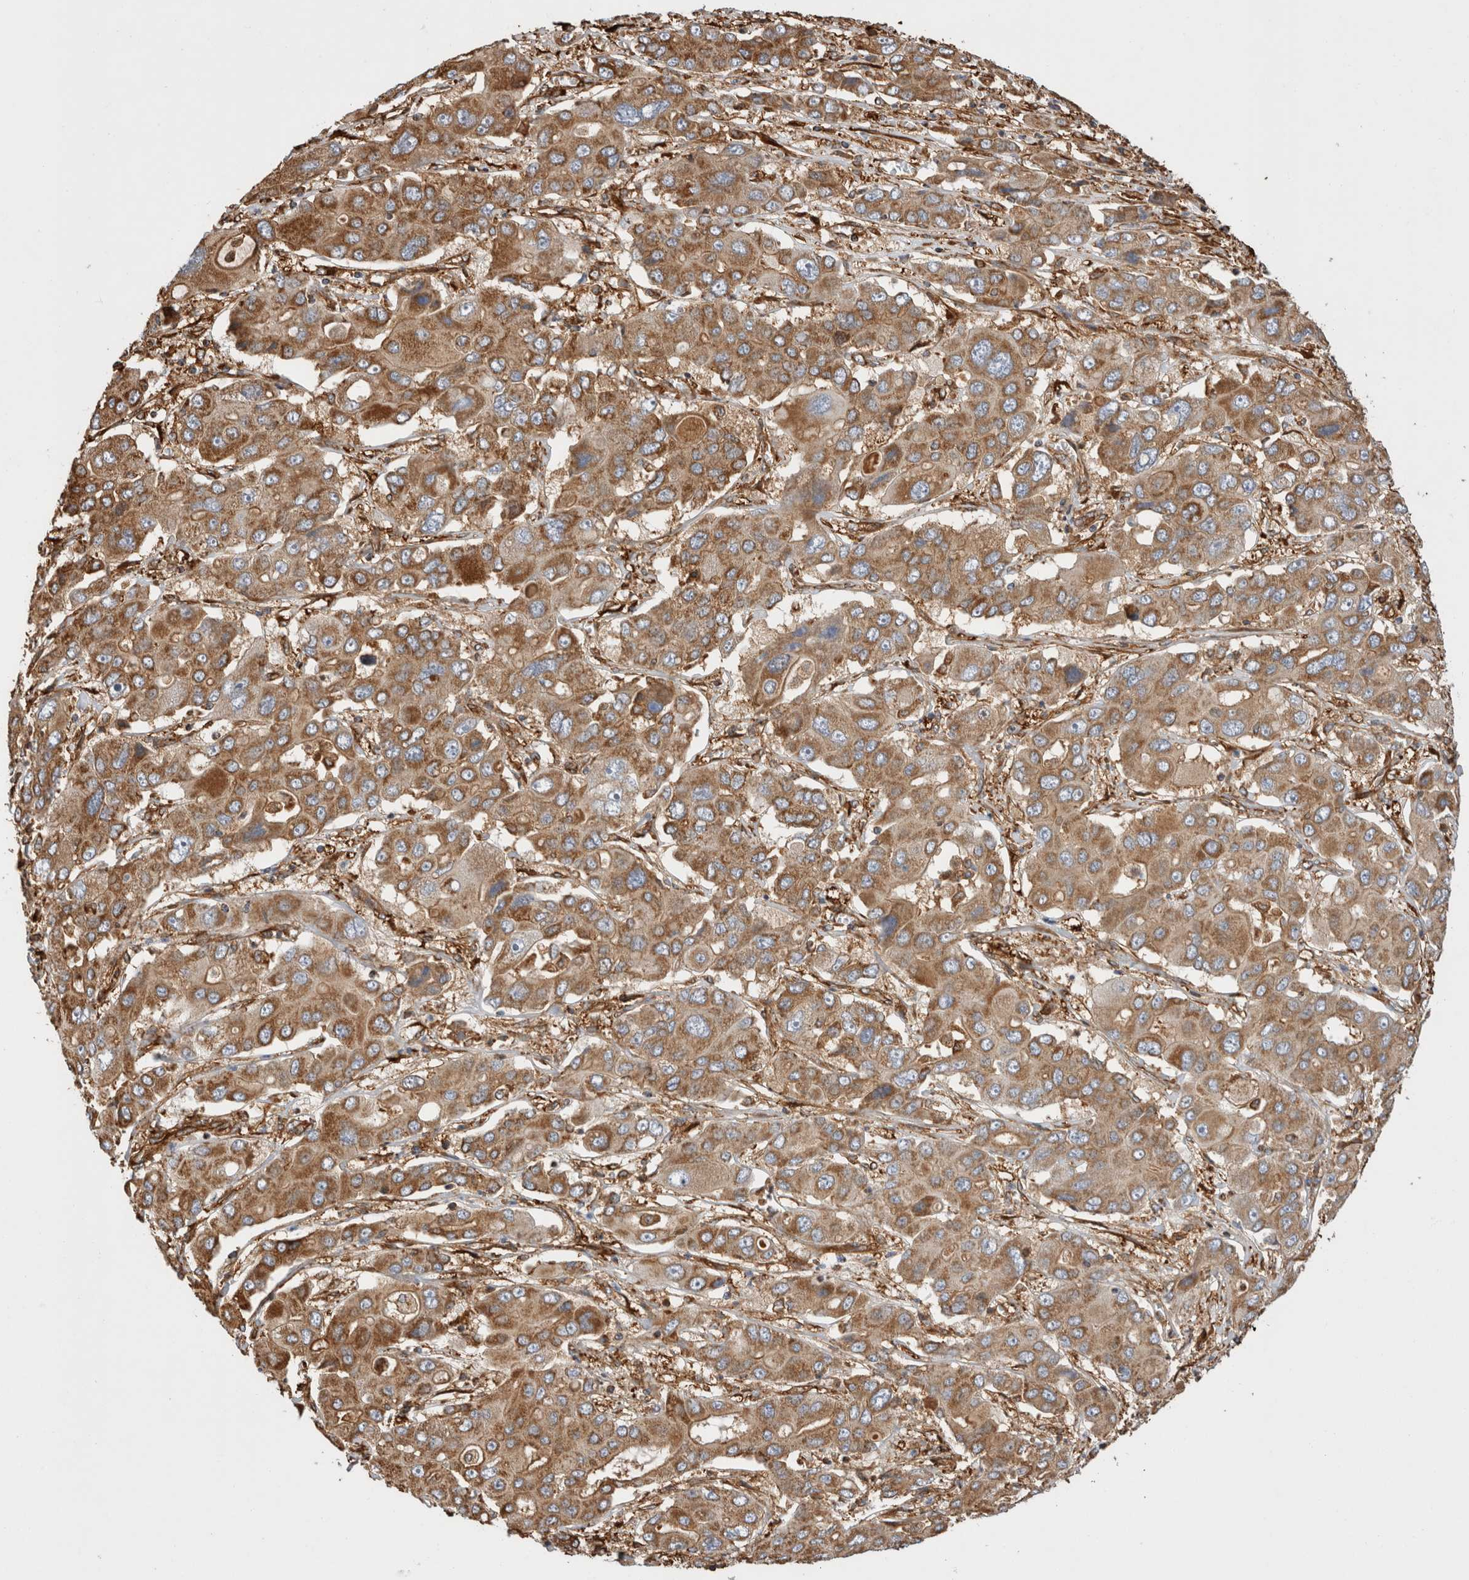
{"staining": {"intensity": "moderate", "quantity": ">75%", "location": "cytoplasmic/membranous"}, "tissue": "liver cancer", "cell_type": "Tumor cells", "image_type": "cancer", "snomed": [{"axis": "morphology", "description": "Cholangiocarcinoma"}, {"axis": "topography", "description": "Liver"}], "caption": "Moderate cytoplasmic/membranous positivity is identified in about >75% of tumor cells in liver cholangiocarcinoma.", "gene": "ZNF397", "patient": {"sex": "male", "age": 67}}